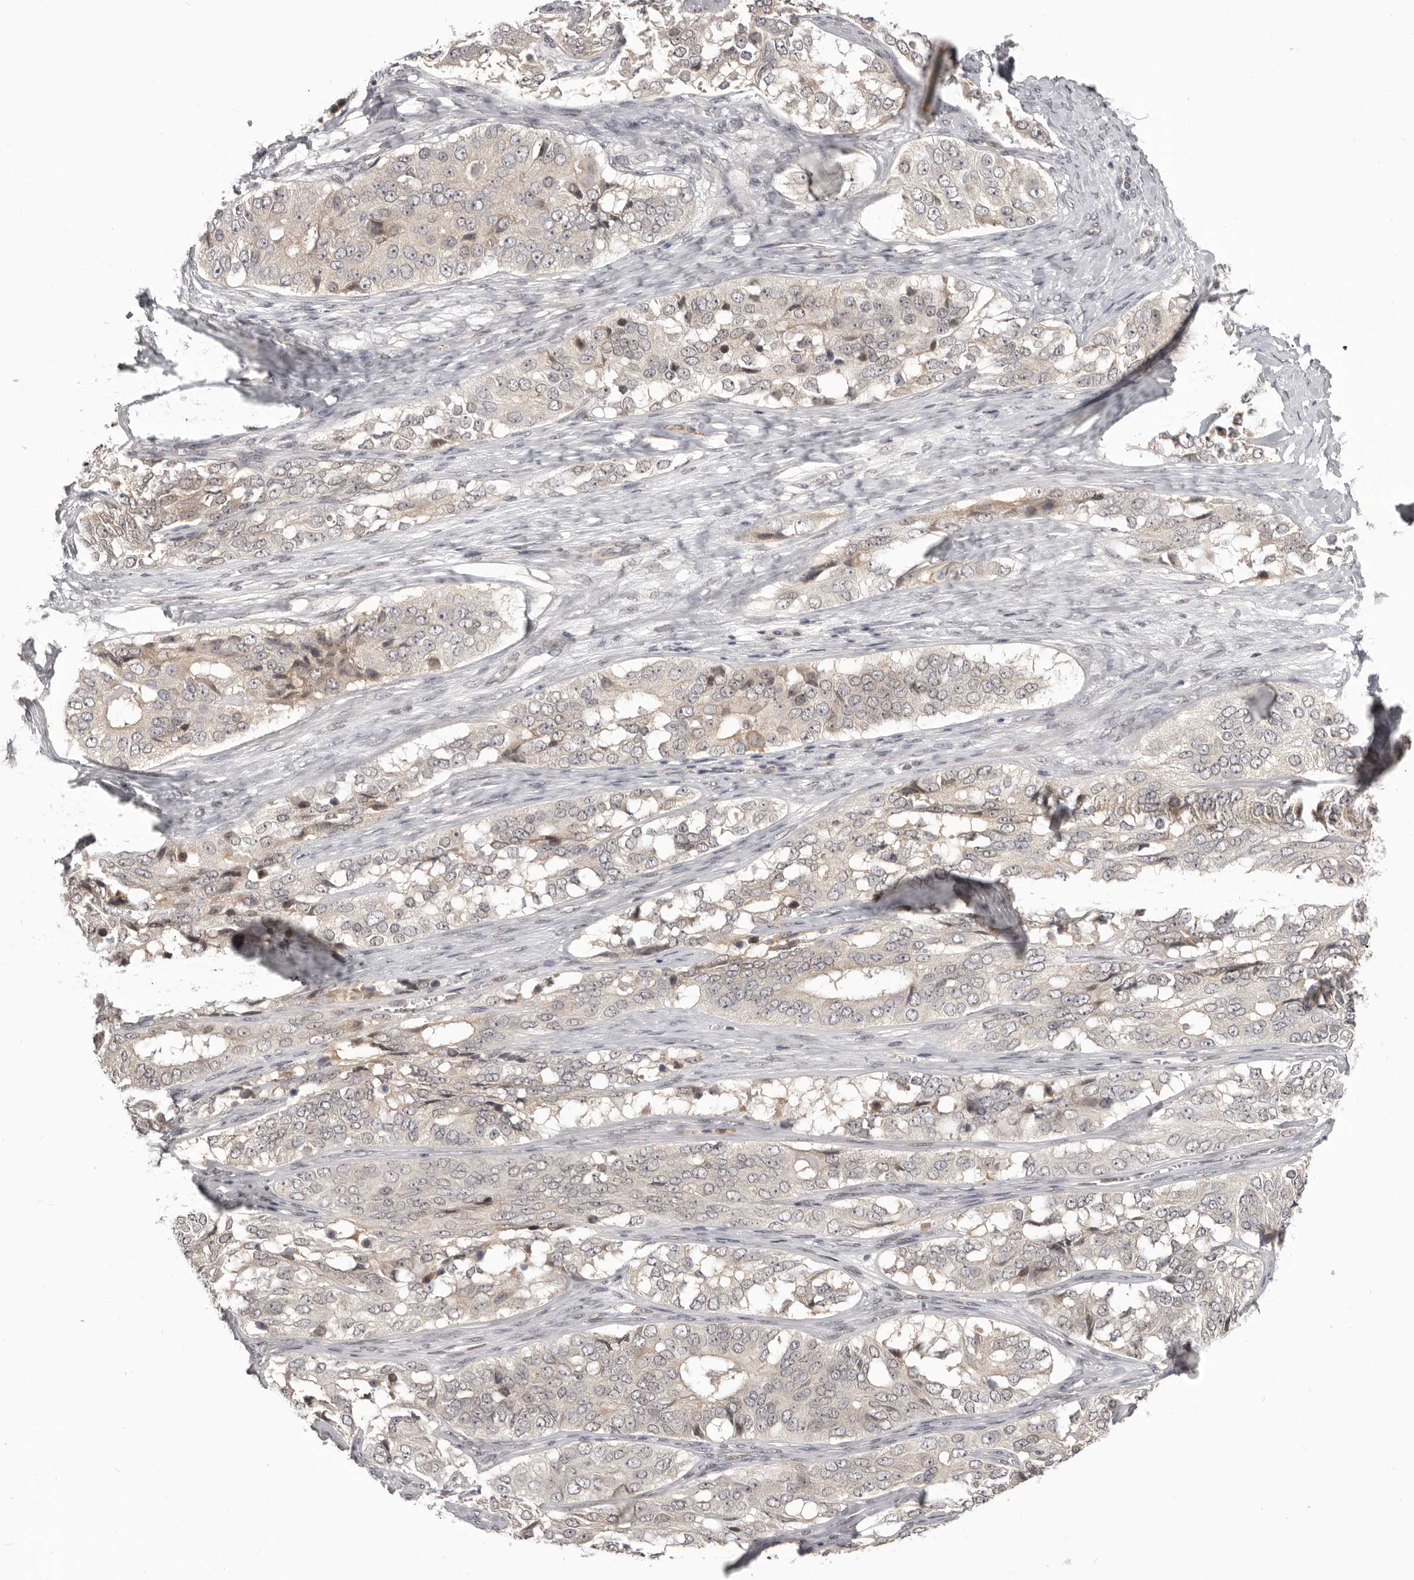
{"staining": {"intensity": "negative", "quantity": "none", "location": "none"}, "tissue": "ovarian cancer", "cell_type": "Tumor cells", "image_type": "cancer", "snomed": [{"axis": "morphology", "description": "Carcinoma, endometroid"}, {"axis": "topography", "description": "Ovary"}], "caption": "Immunohistochemistry of human ovarian endometroid carcinoma reveals no expression in tumor cells.", "gene": "RNF2", "patient": {"sex": "female", "age": 51}}